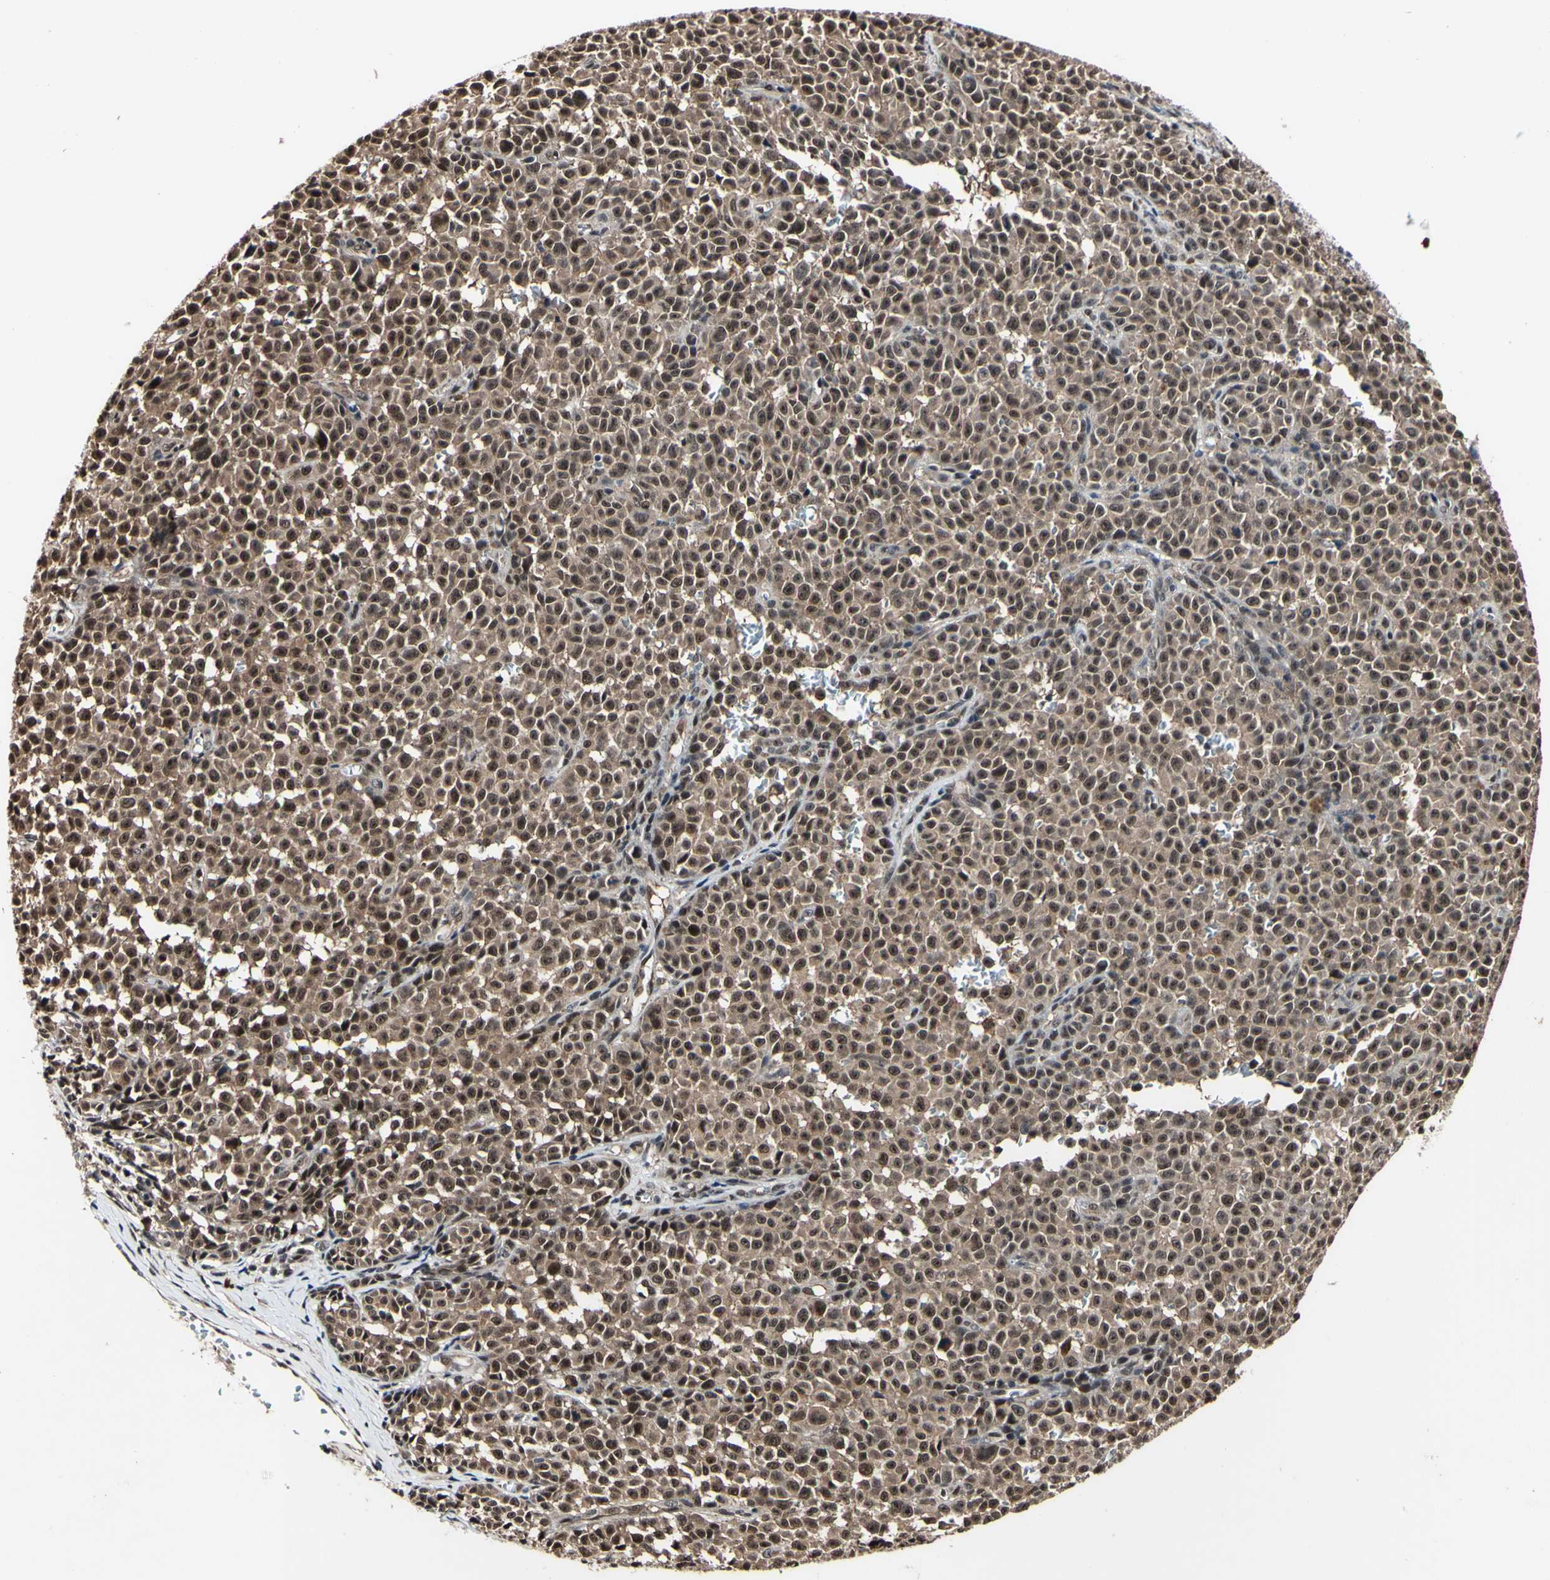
{"staining": {"intensity": "moderate", "quantity": ">75%", "location": "cytoplasmic/membranous,nuclear"}, "tissue": "melanoma", "cell_type": "Tumor cells", "image_type": "cancer", "snomed": [{"axis": "morphology", "description": "Malignant melanoma, NOS"}, {"axis": "topography", "description": "Skin"}], "caption": "Protein expression by immunohistochemistry (IHC) displays moderate cytoplasmic/membranous and nuclear positivity in approximately >75% of tumor cells in malignant melanoma. (brown staining indicates protein expression, while blue staining denotes nuclei).", "gene": "PSMD10", "patient": {"sex": "female", "age": 82}}